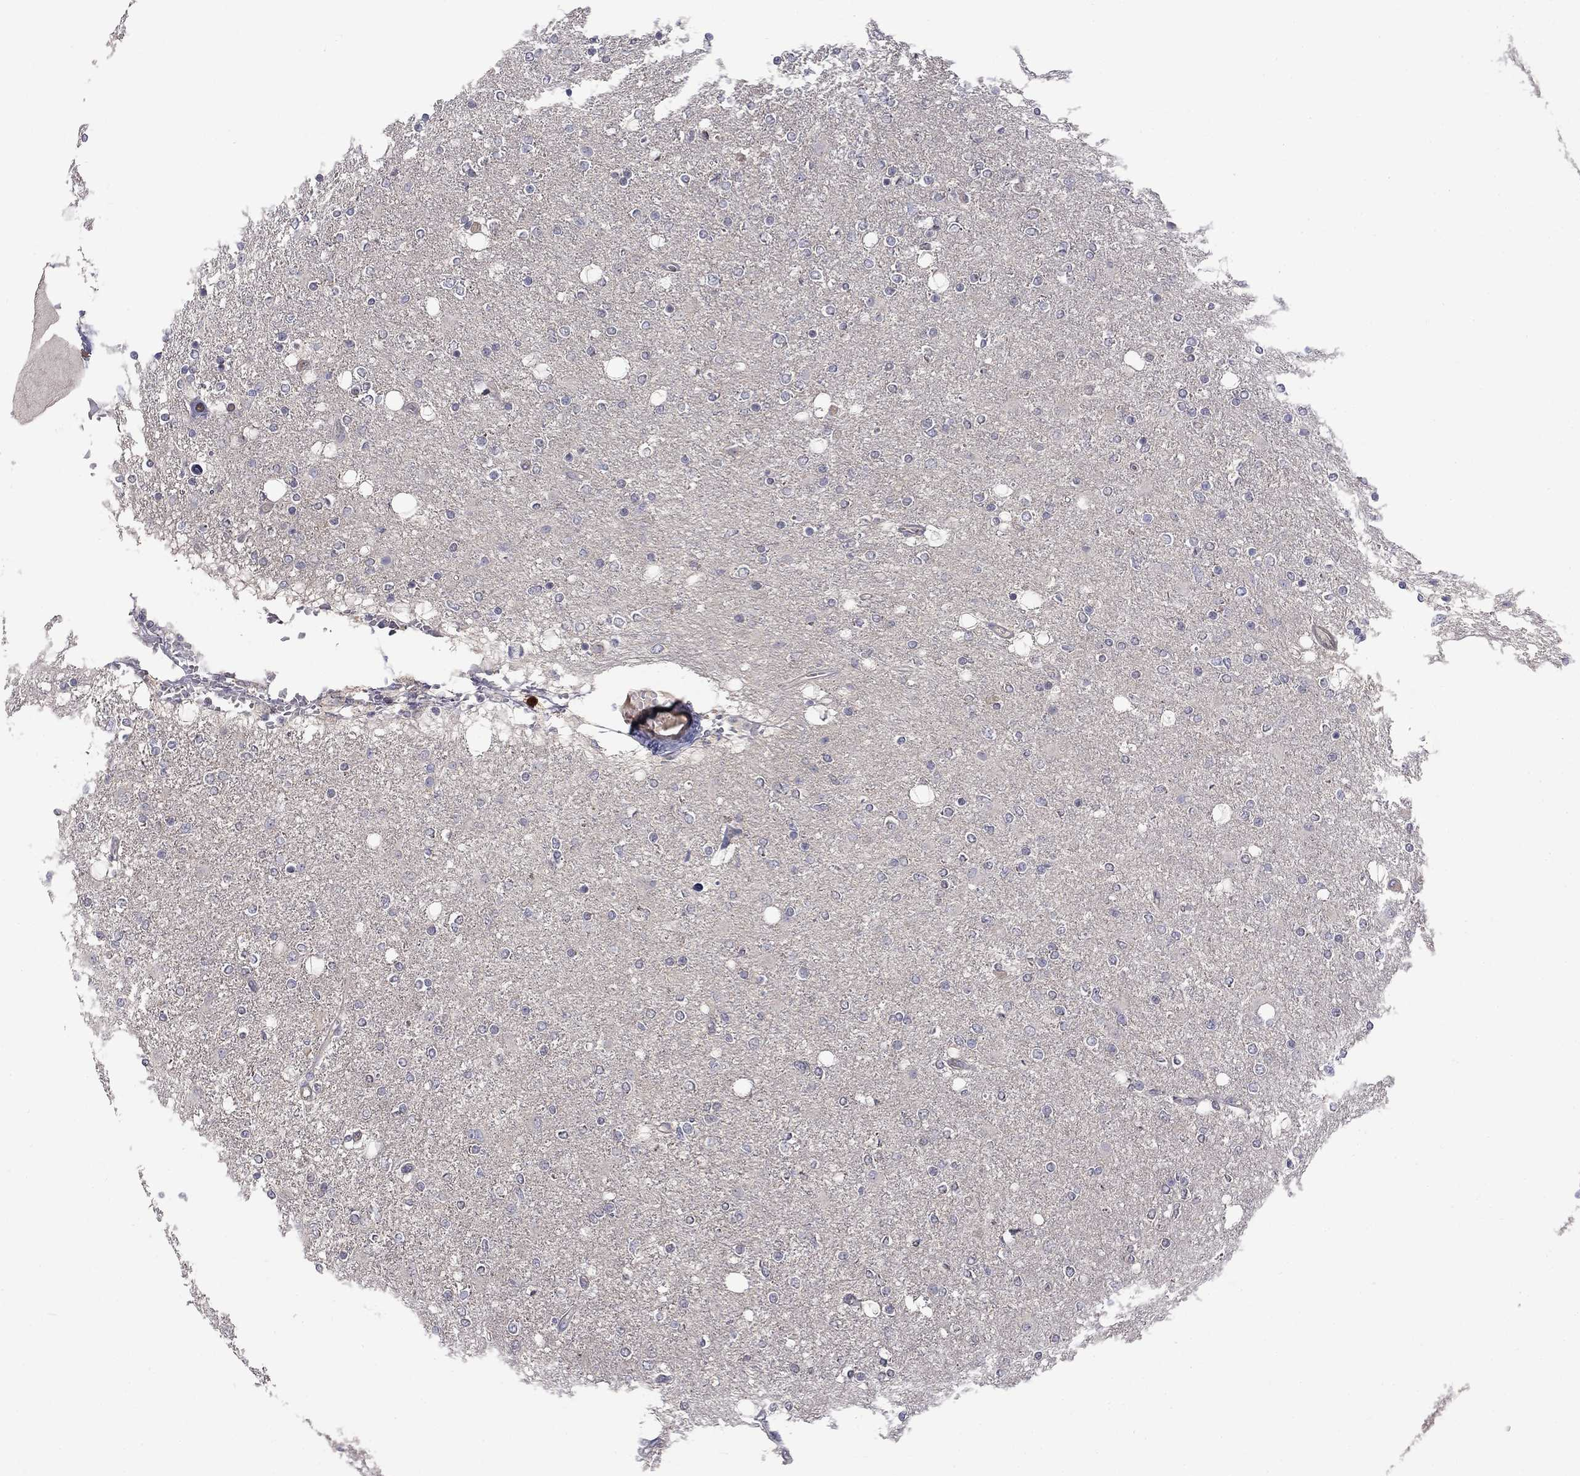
{"staining": {"intensity": "negative", "quantity": "none", "location": "none"}, "tissue": "glioma", "cell_type": "Tumor cells", "image_type": "cancer", "snomed": [{"axis": "morphology", "description": "Glioma, malignant, High grade"}, {"axis": "topography", "description": "Cerebral cortex"}], "caption": "This is an immunohistochemistry (IHC) micrograph of human high-grade glioma (malignant). There is no expression in tumor cells.", "gene": "SLC39A14", "patient": {"sex": "male", "age": 70}}